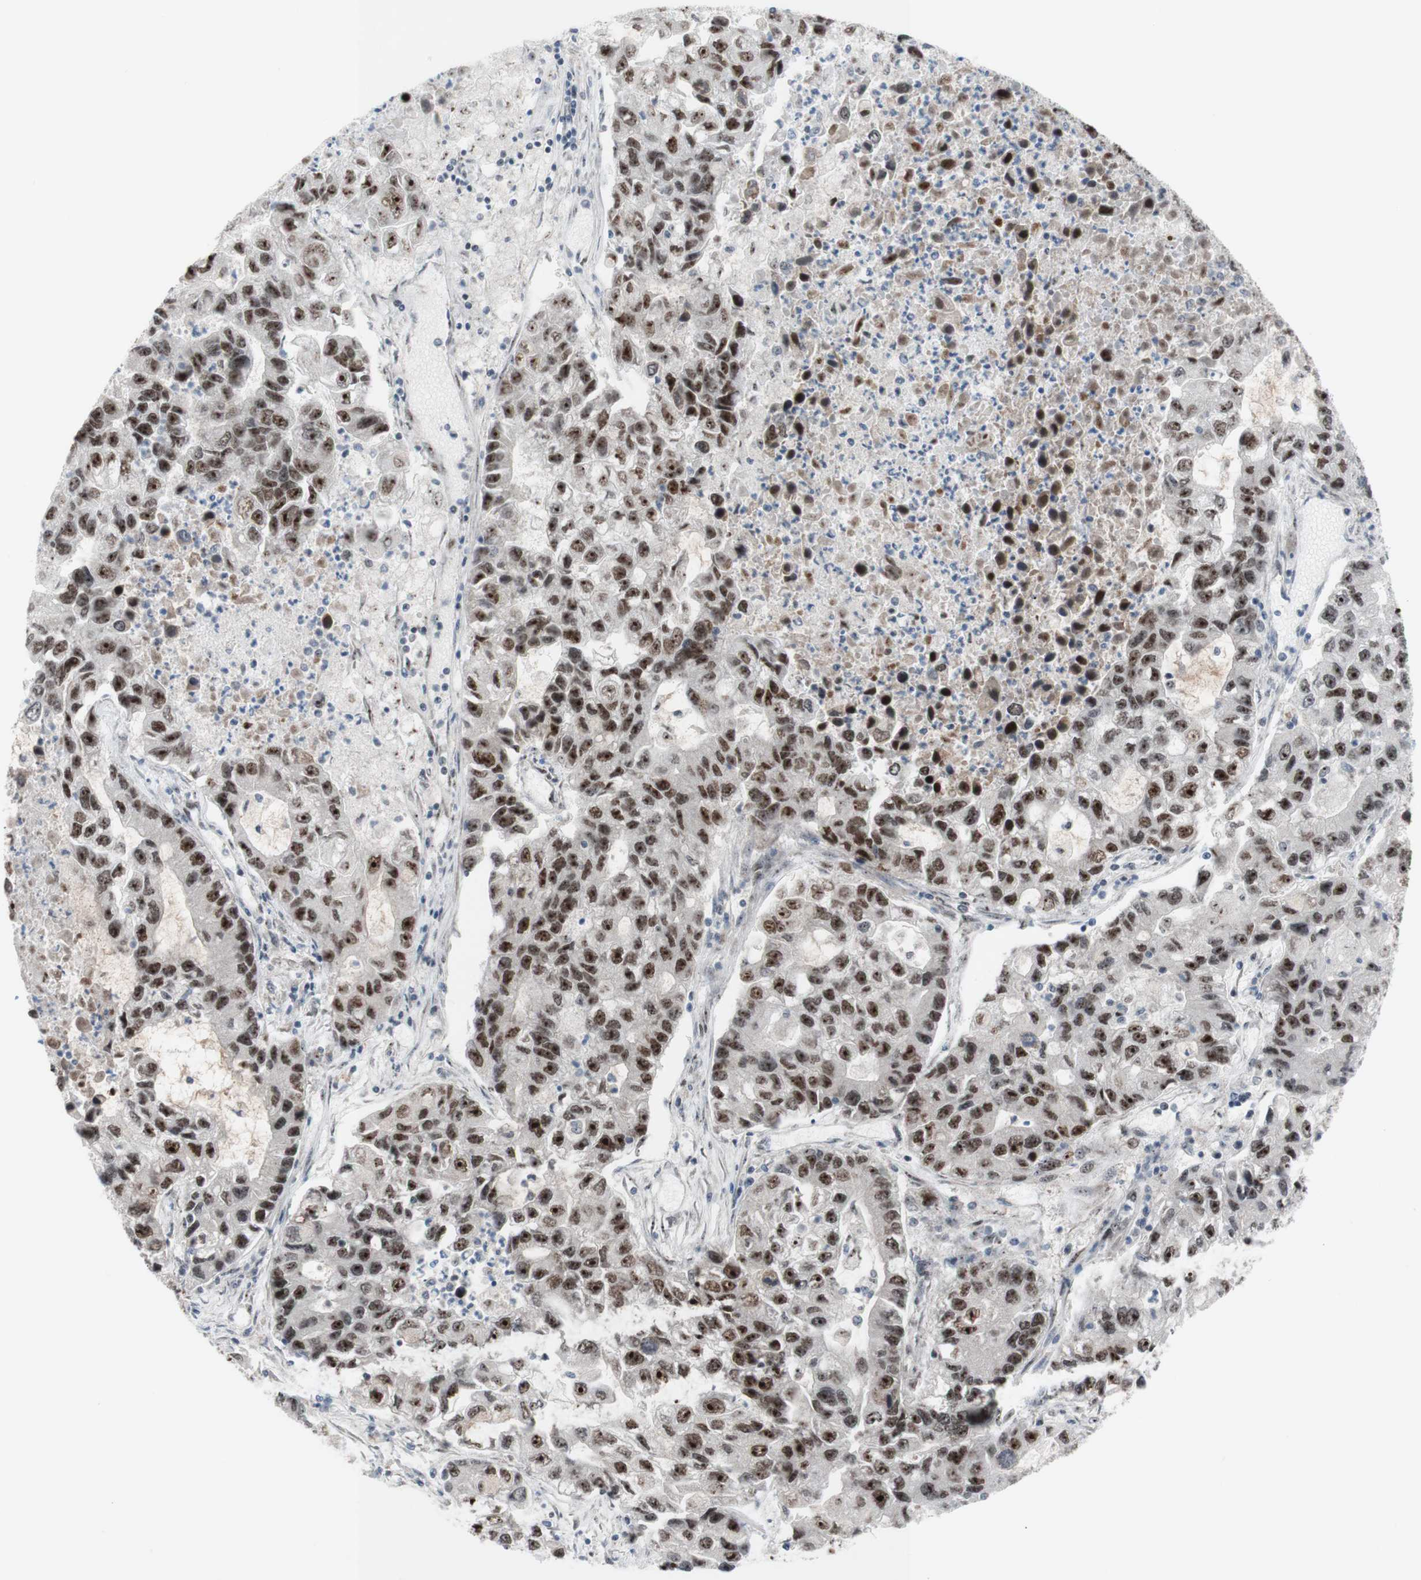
{"staining": {"intensity": "moderate", "quantity": ">75%", "location": "nuclear"}, "tissue": "lung cancer", "cell_type": "Tumor cells", "image_type": "cancer", "snomed": [{"axis": "morphology", "description": "Adenocarcinoma, NOS"}, {"axis": "topography", "description": "Lung"}], "caption": "Moderate nuclear protein positivity is appreciated in approximately >75% of tumor cells in lung cancer.", "gene": "POLR1A", "patient": {"sex": "female", "age": 51}}